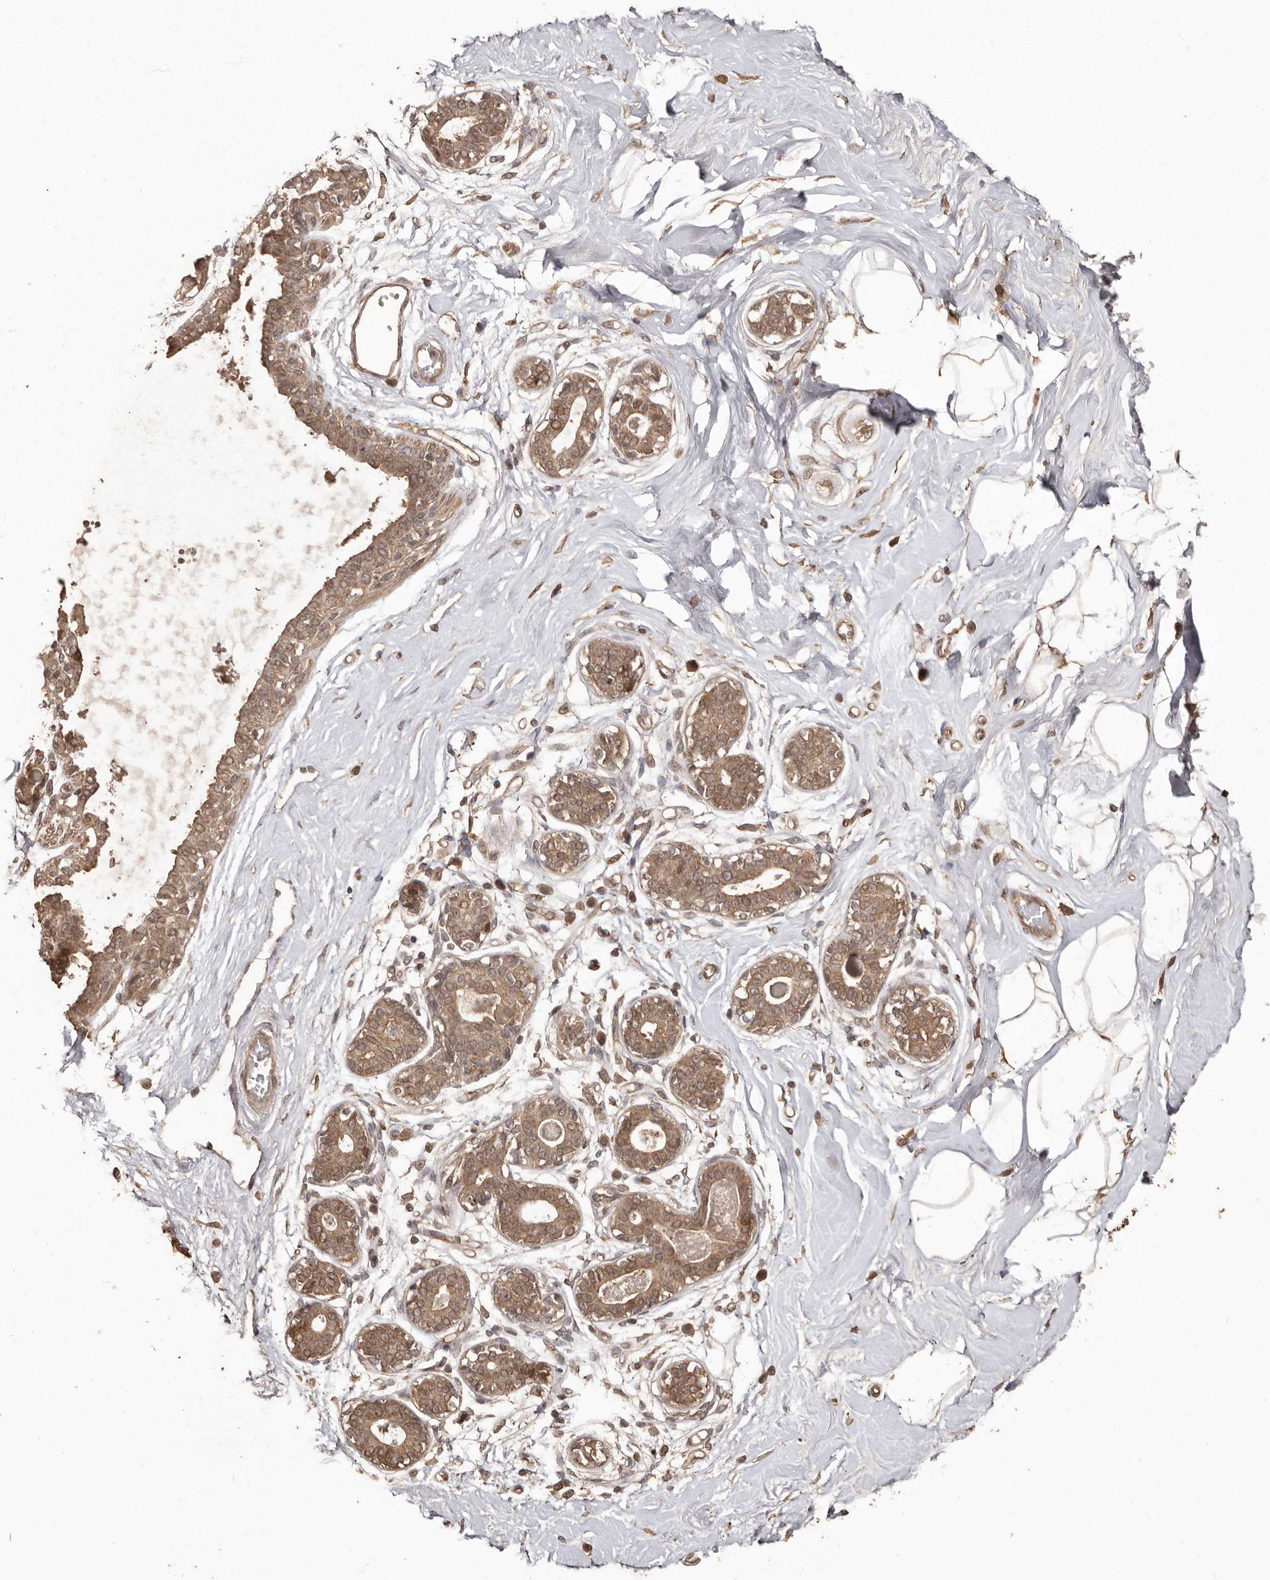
{"staining": {"intensity": "moderate", "quantity": "<25%", "location": "cytoplasmic/membranous"}, "tissue": "breast", "cell_type": "Adipocytes", "image_type": "normal", "snomed": [{"axis": "morphology", "description": "Normal tissue, NOS"}, {"axis": "topography", "description": "Breast"}], "caption": "This histopathology image shows immunohistochemistry (IHC) staining of benign breast, with low moderate cytoplasmic/membranous expression in approximately <25% of adipocytes.", "gene": "NUP43", "patient": {"sex": "female", "age": 45}}